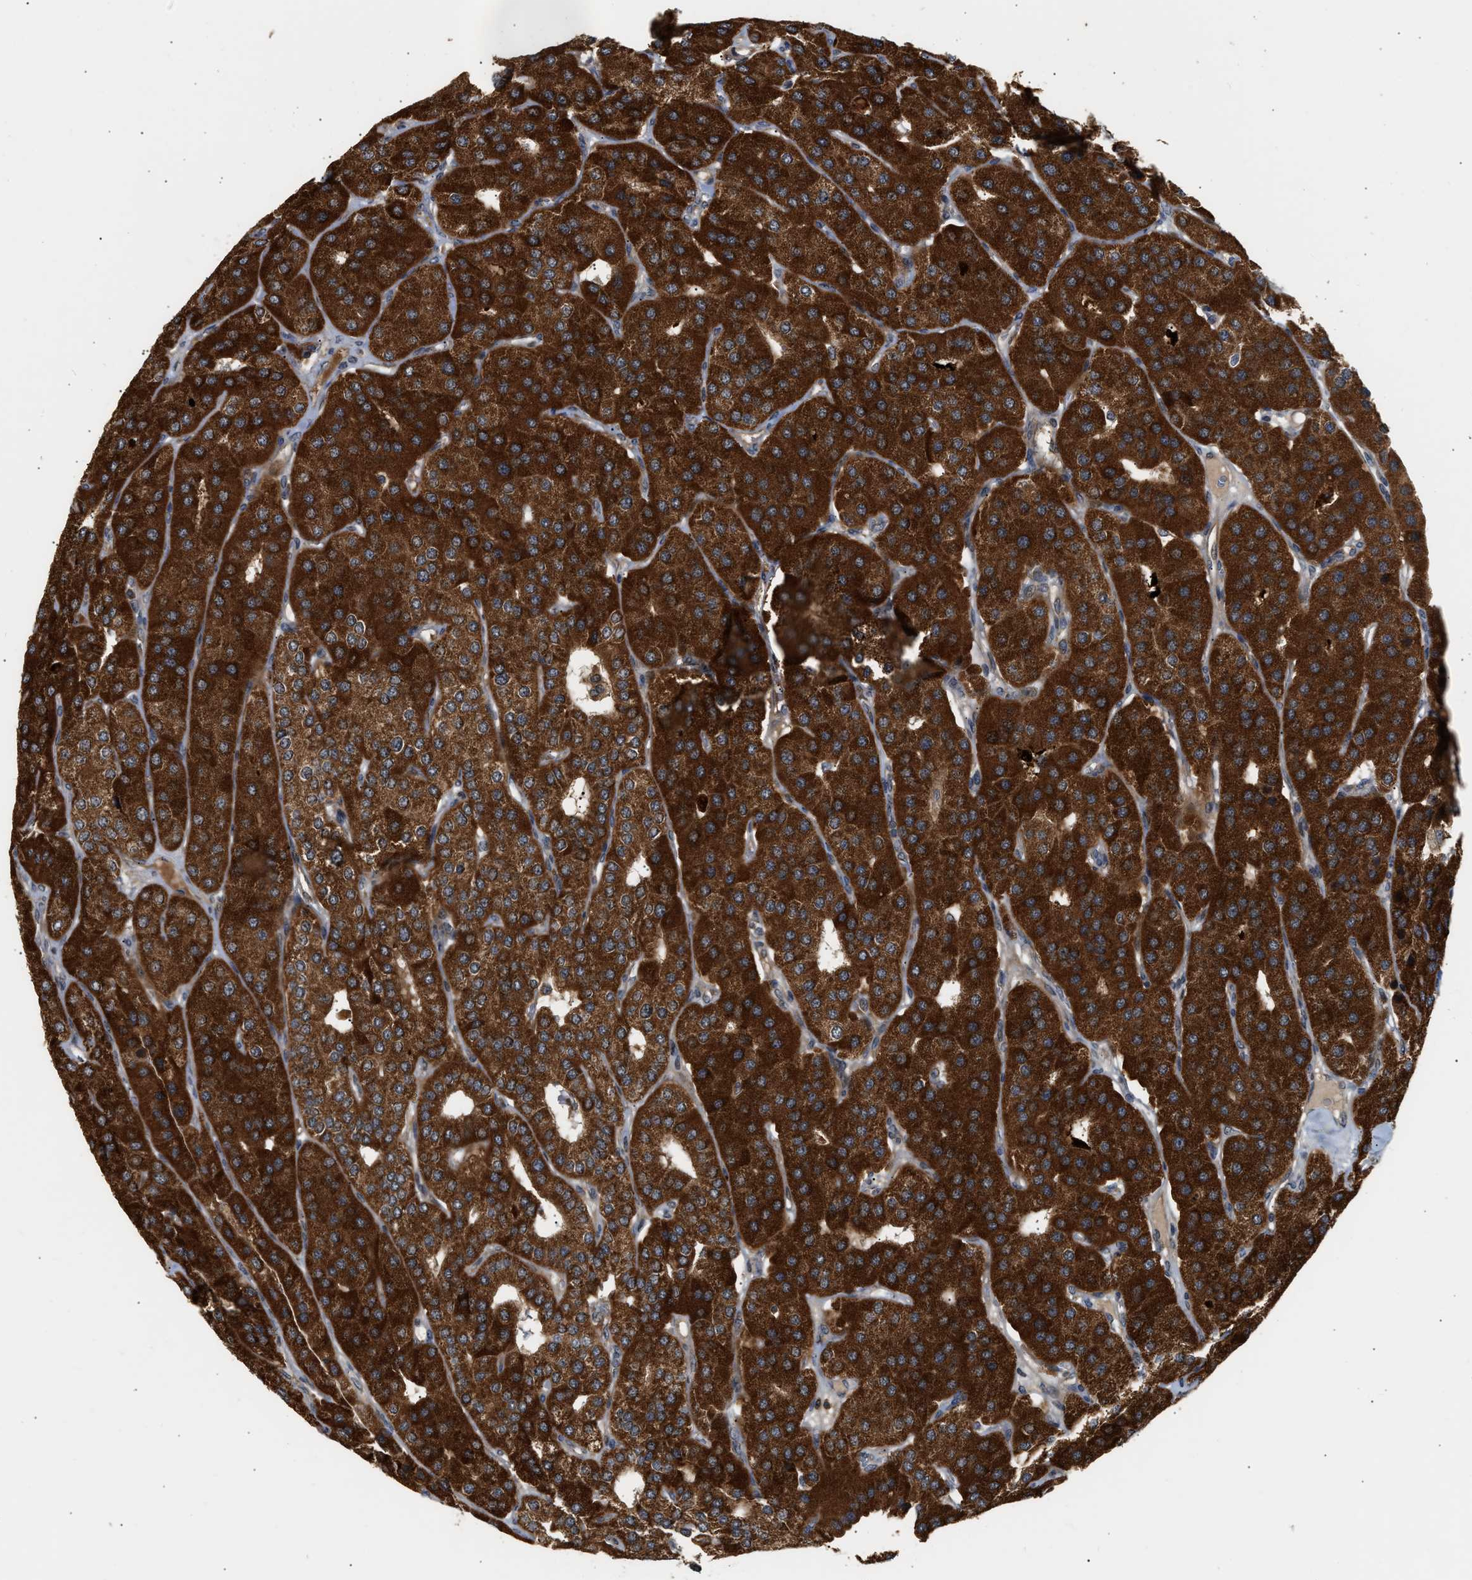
{"staining": {"intensity": "strong", "quantity": ">75%", "location": "cytoplasmic/membranous"}, "tissue": "parathyroid gland", "cell_type": "Glandular cells", "image_type": "normal", "snomed": [{"axis": "morphology", "description": "Normal tissue, NOS"}, {"axis": "morphology", "description": "Adenoma, NOS"}, {"axis": "topography", "description": "Parathyroid gland"}], "caption": "Immunohistochemical staining of benign parathyroid gland displays high levels of strong cytoplasmic/membranous staining in approximately >75% of glandular cells. The staining was performed using DAB (3,3'-diaminobenzidine), with brown indicating positive protein expression. Nuclei are stained blue with hematoxylin.", "gene": "EXTL2", "patient": {"sex": "female", "age": 86}}